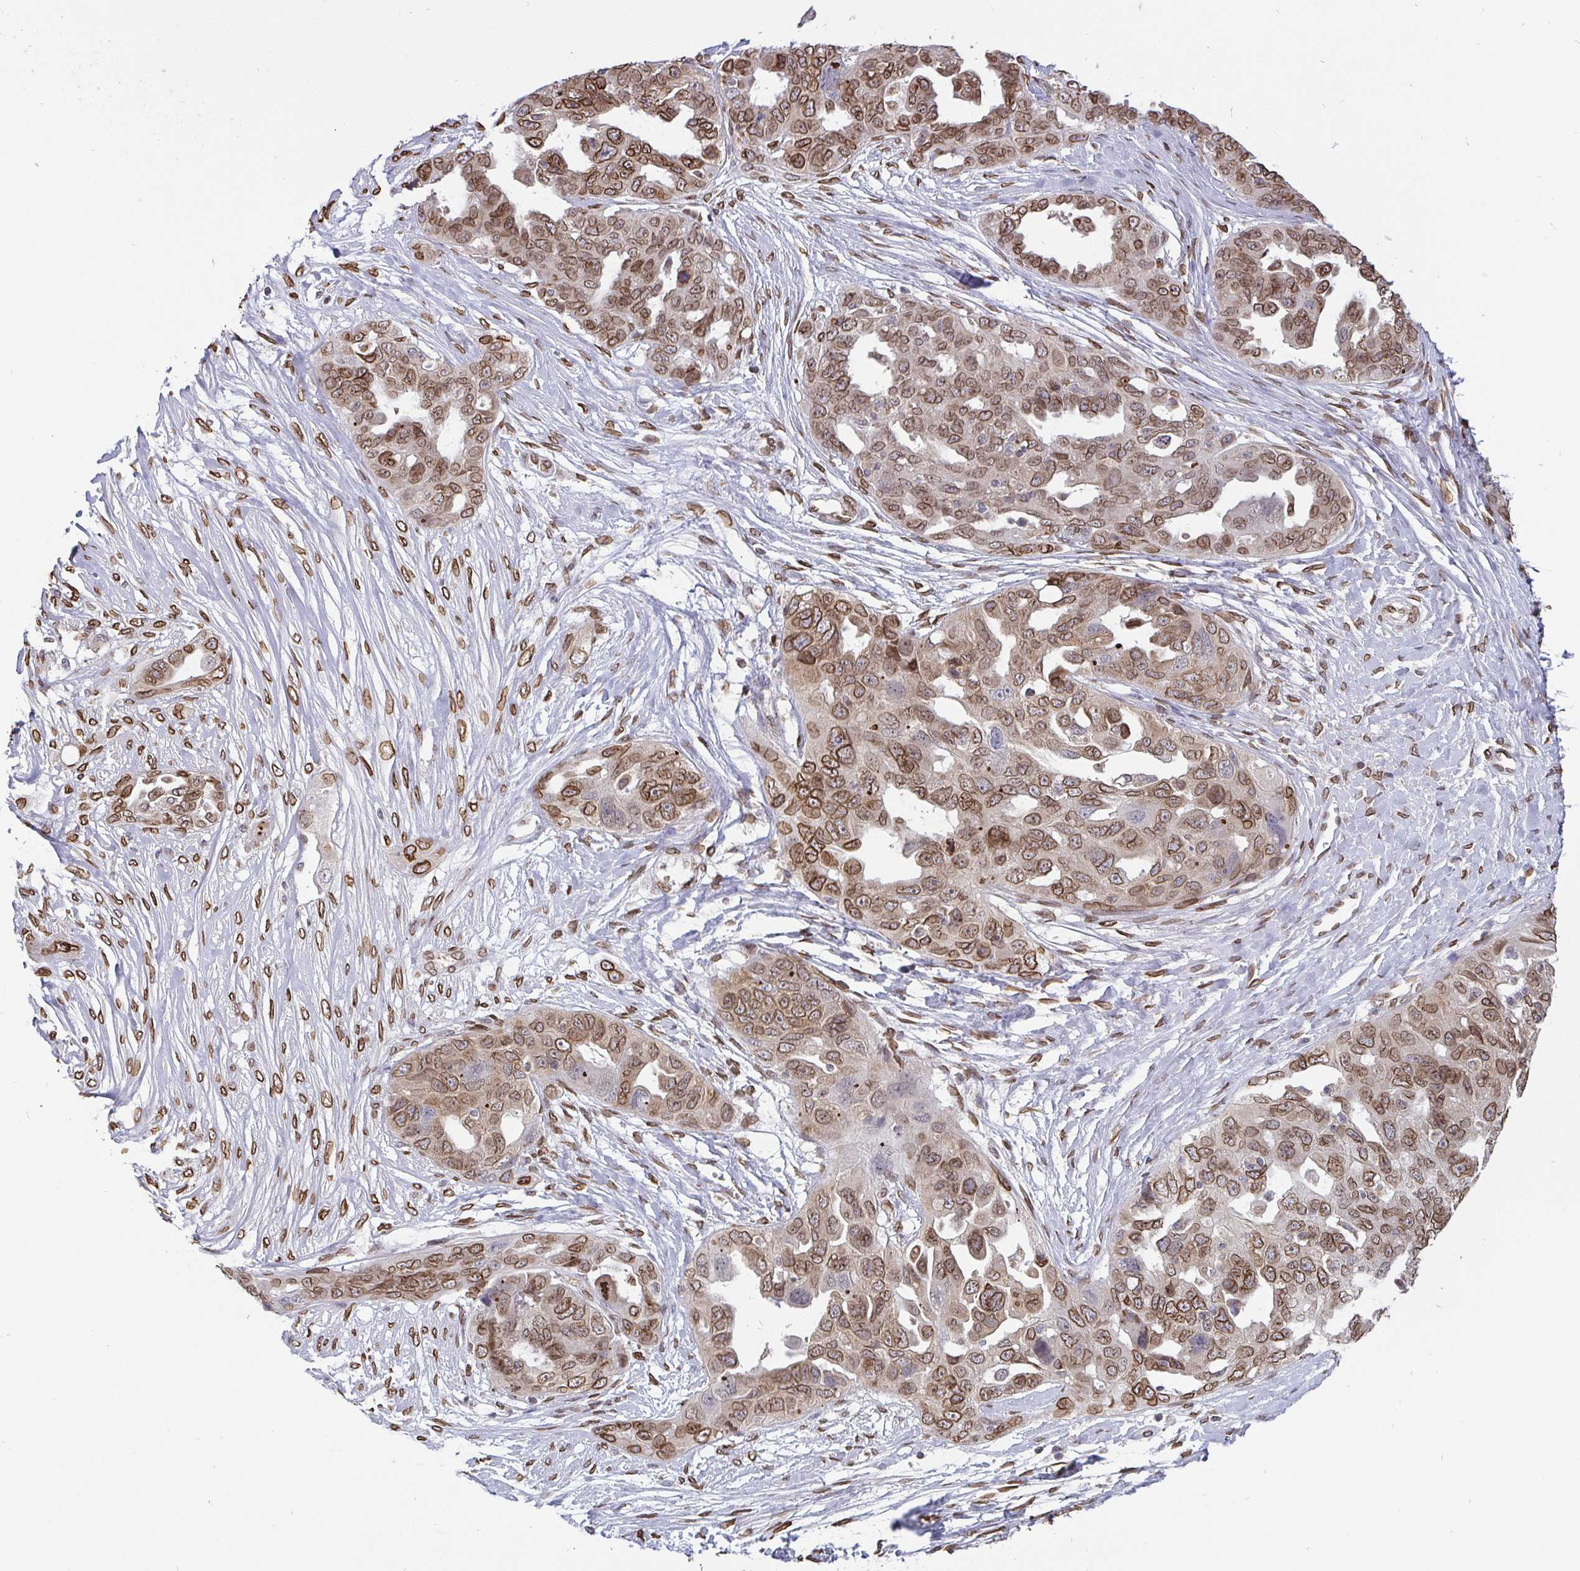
{"staining": {"intensity": "moderate", "quantity": ">75%", "location": "cytoplasmic/membranous,nuclear"}, "tissue": "ovarian cancer", "cell_type": "Tumor cells", "image_type": "cancer", "snomed": [{"axis": "morphology", "description": "Carcinoma, endometroid"}, {"axis": "topography", "description": "Ovary"}], "caption": "This is a histology image of immunohistochemistry (IHC) staining of ovarian cancer, which shows moderate positivity in the cytoplasmic/membranous and nuclear of tumor cells.", "gene": "EMD", "patient": {"sex": "female", "age": 70}}